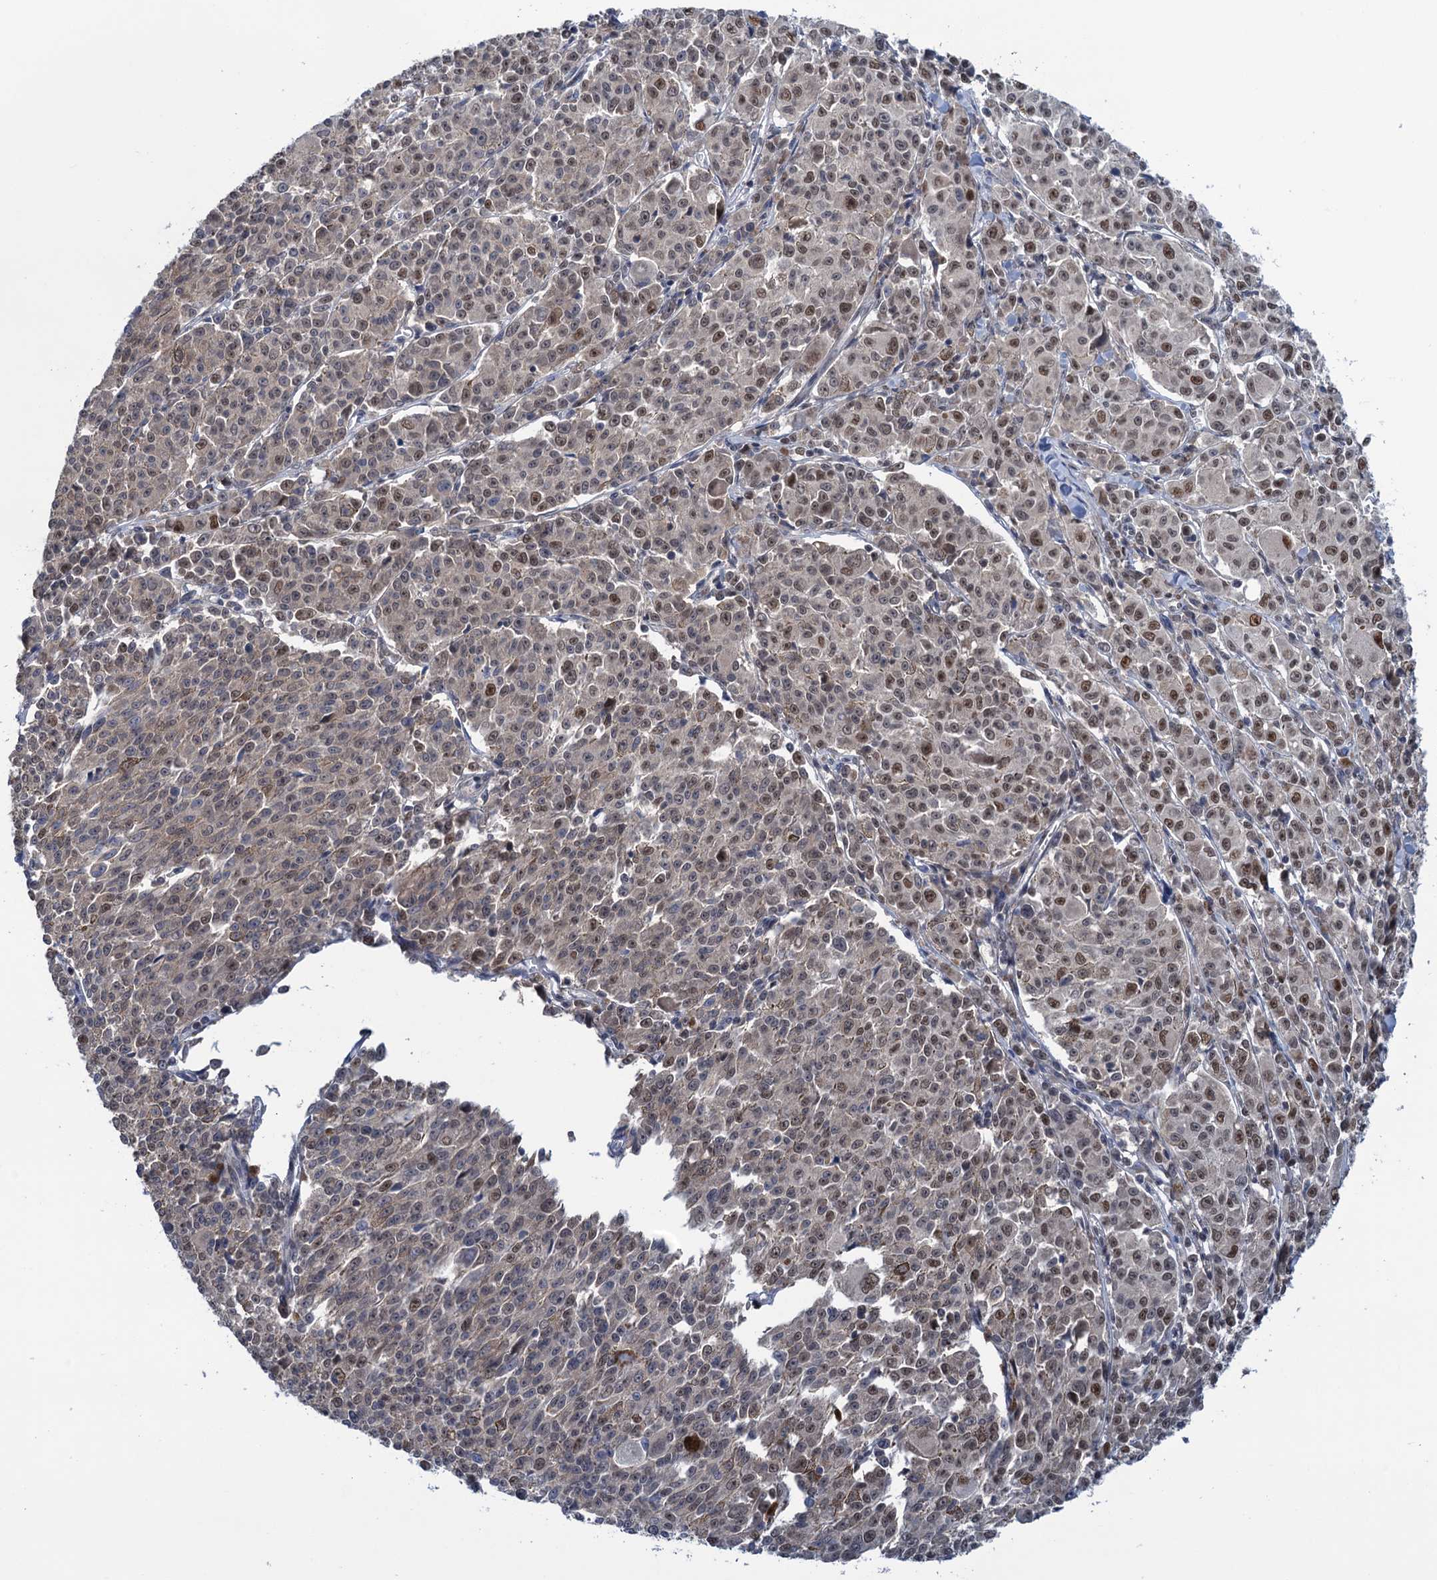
{"staining": {"intensity": "moderate", "quantity": ">75%", "location": "nuclear"}, "tissue": "melanoma", "cell_type": "Tumor cells", "image_type": "cancer", "snomed": [{"axis": "morphology", "description": "Malignant melanoma, NOS"}, {"axis": "topography", "description": "Skin"}], "caption": "Immunohistochemical staining of melanoma exhibits medium levels of moderate nuclear positivity in about >75% of tumor cells.", "gene": "SAE1", "patient": {"sex": "female", "age": 52}}